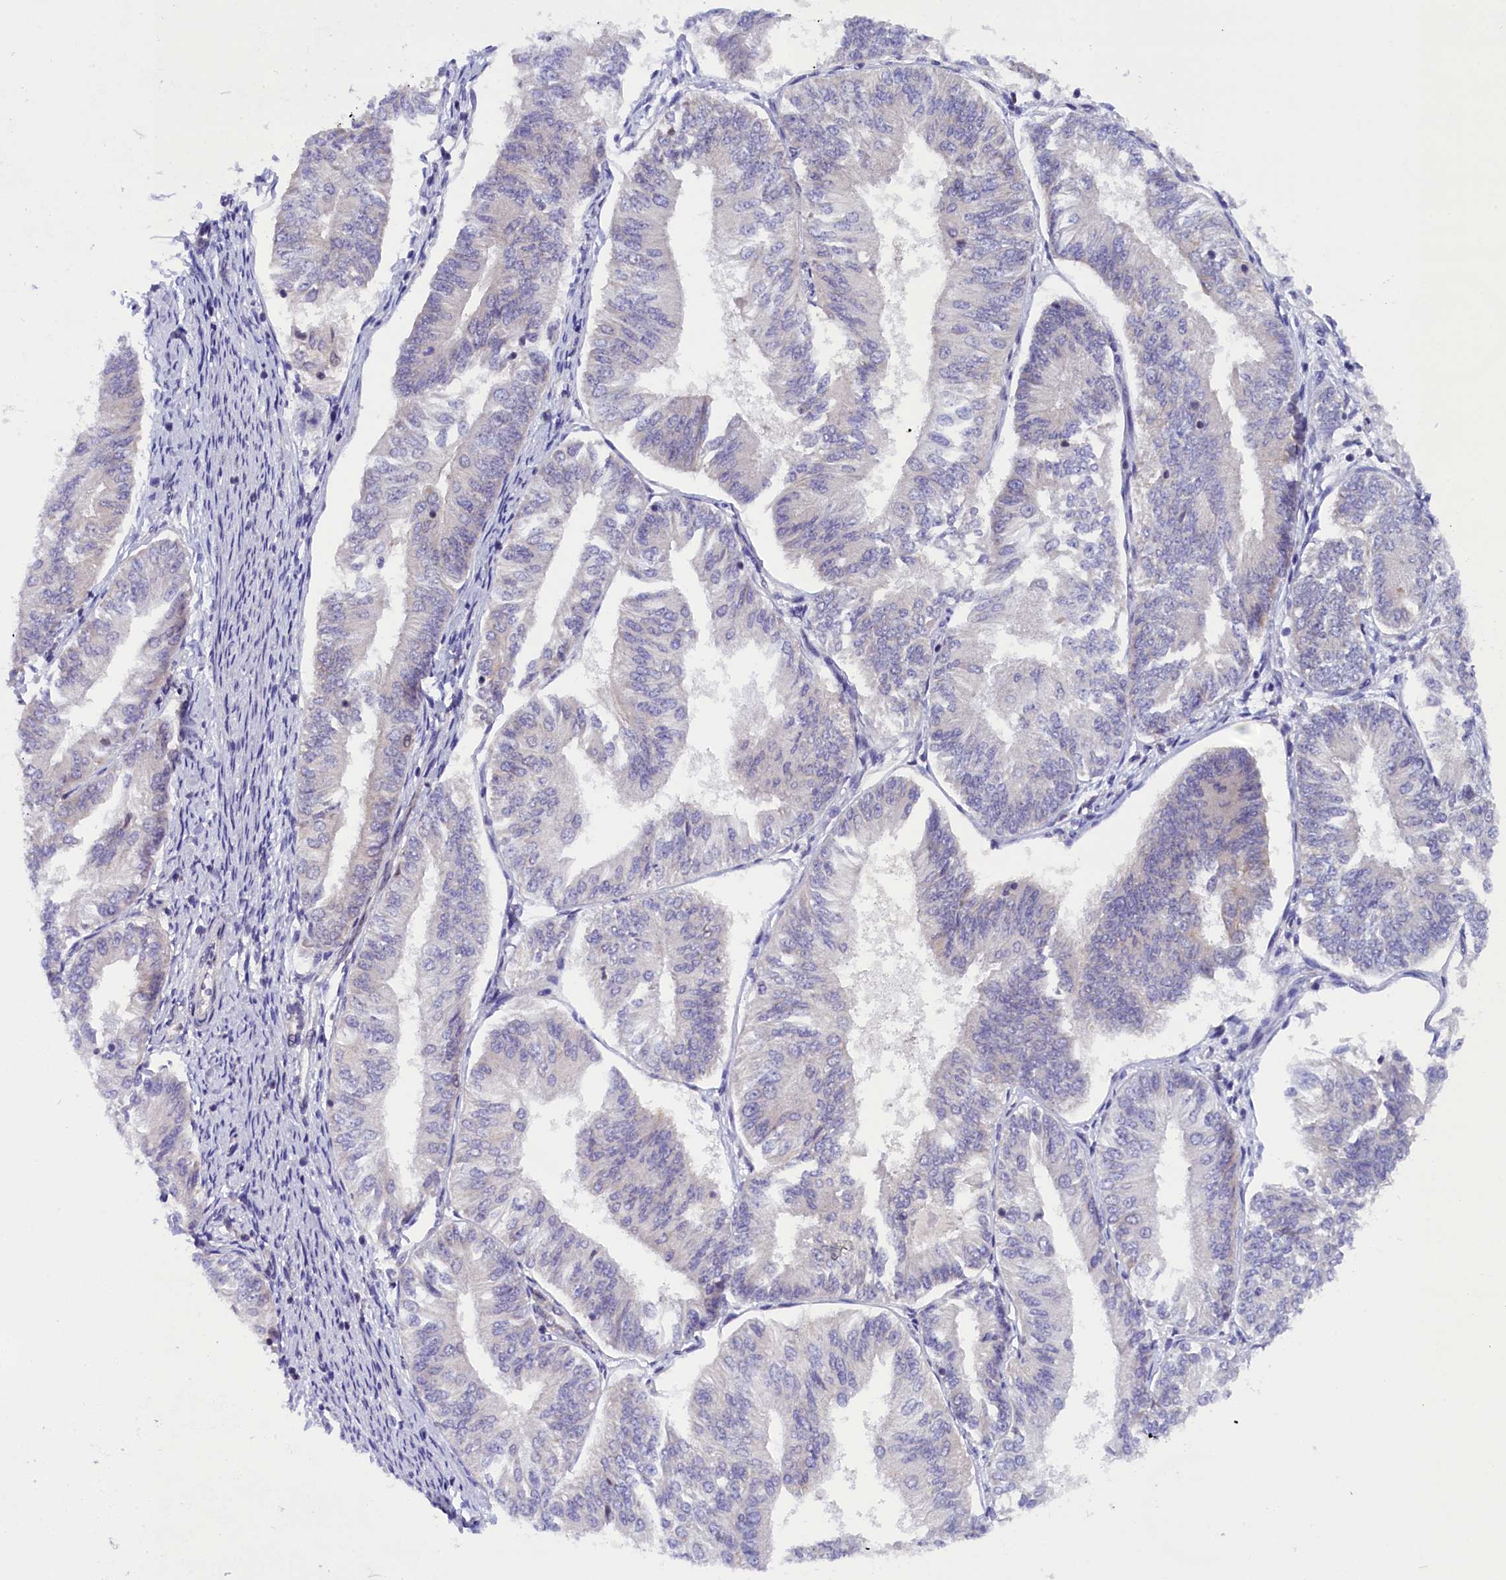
{"staining": {"intensity": "negative", "quantity": "none", "location": "none"}, "tissue": "endometrial cancer", "cell_type": "Tumor cells", "image_type": "cancer", "snomed": [{"axis": "morphology", "description": "Adenocarcinoma, NOS"}, {"axis": "topography", "description": "Endometrium"}], "caption": "Protein analysis of endometrial cancer (adenocarcinoma) reveals no significant expression in tumor cells.", "gene": "TBCB", "patient": {"sex": "female", "age": 58}}